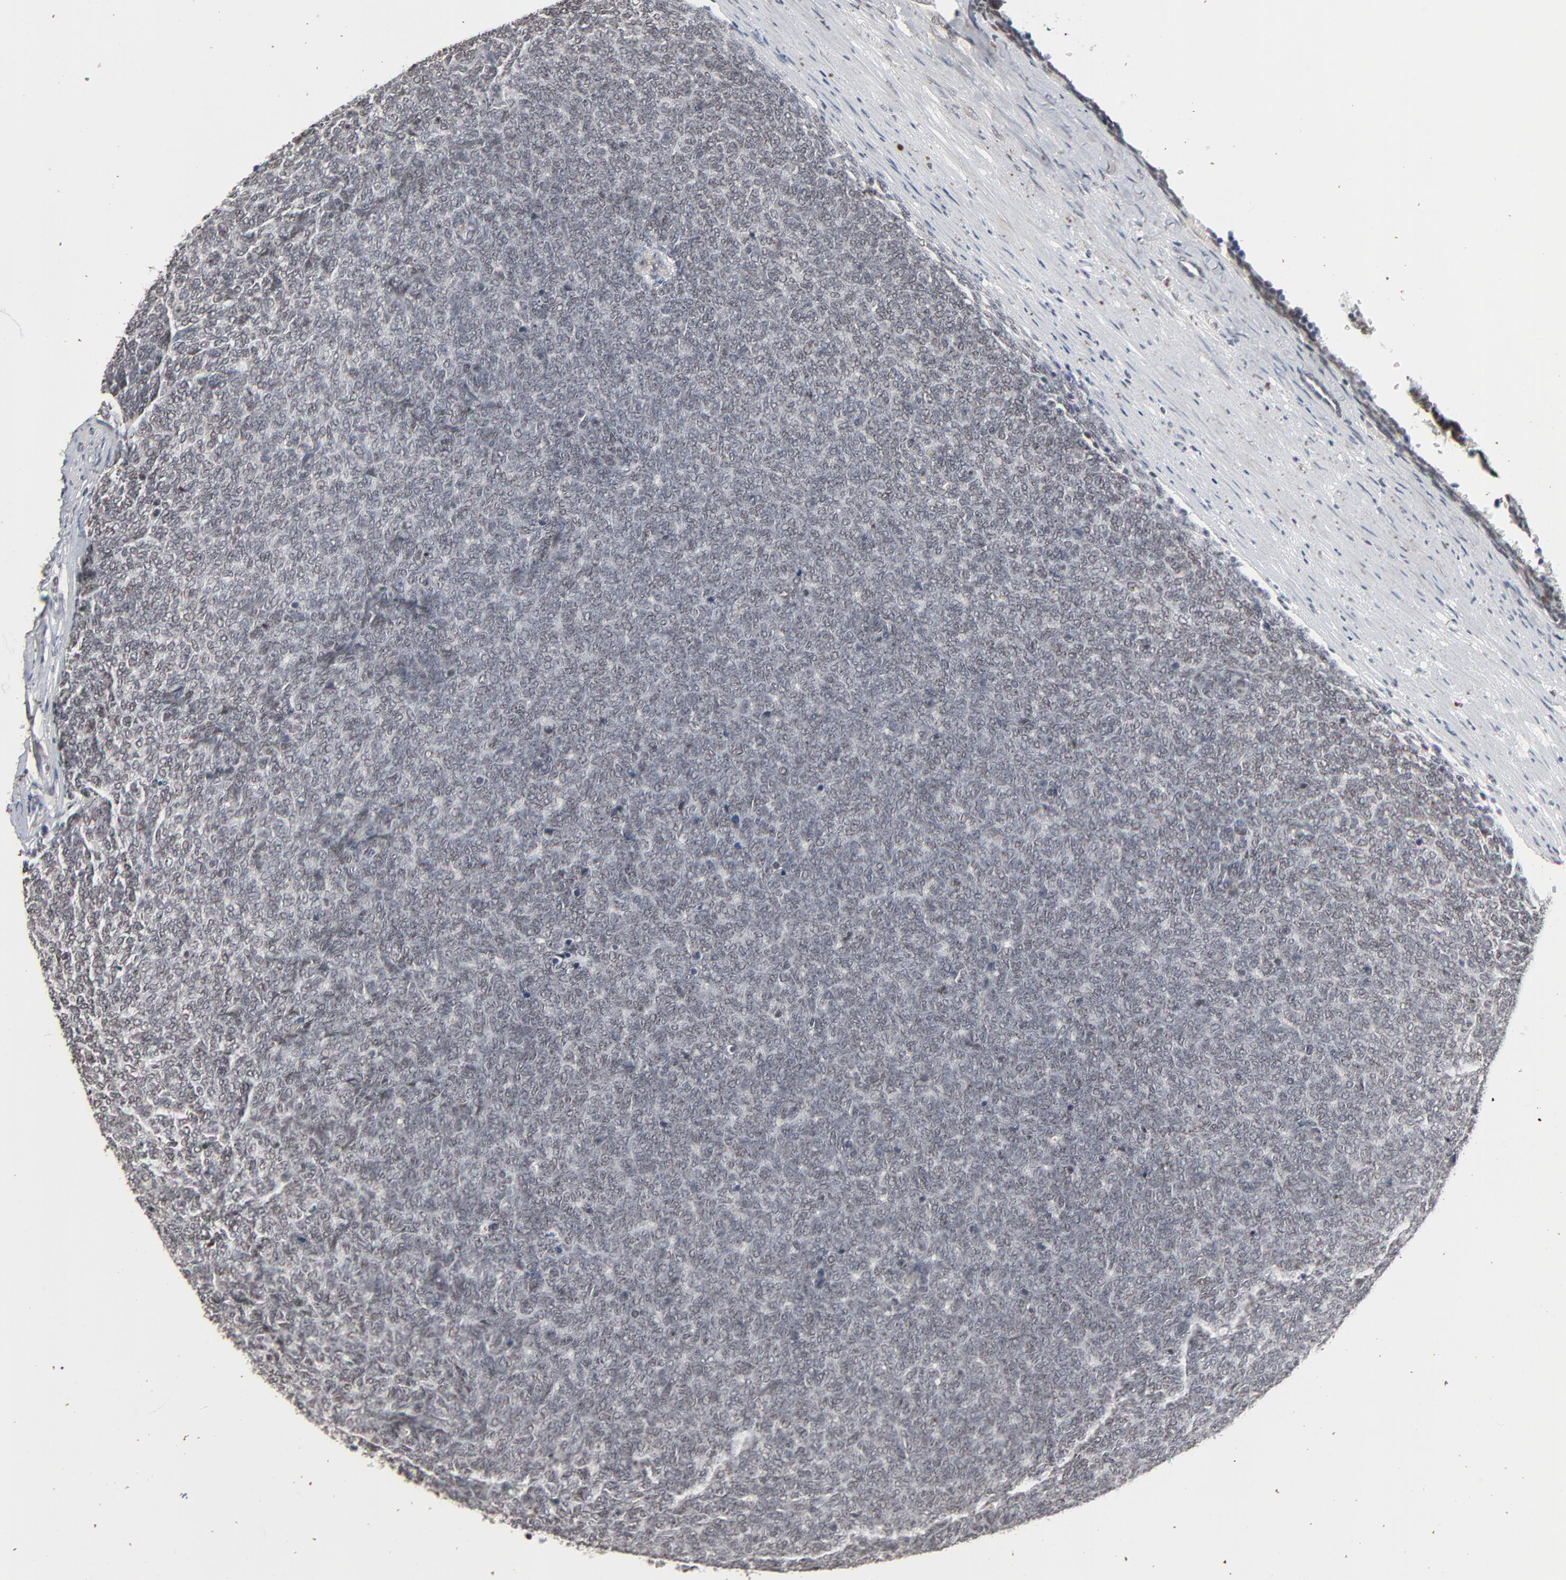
{"staining": {"intensity": "negative", "quantity": "none", "location": "none"}, "tissue": "renal cancer", "cell_type": "Tumor cells", "image_type": "cancer", "snomed": [{"axis": "morphology", "description": "Neoplasm, malignant, NOS"}, {"axis": "topography", "description": "Kidney"}], "caption": "The immunohistochemistry histopathology image has no significant positivity in tumor cells of renal cancer (neoplasm (malignant)) tissue.", "gene": "ZNF419", "patient": {"sex": "male", "age": 28}}